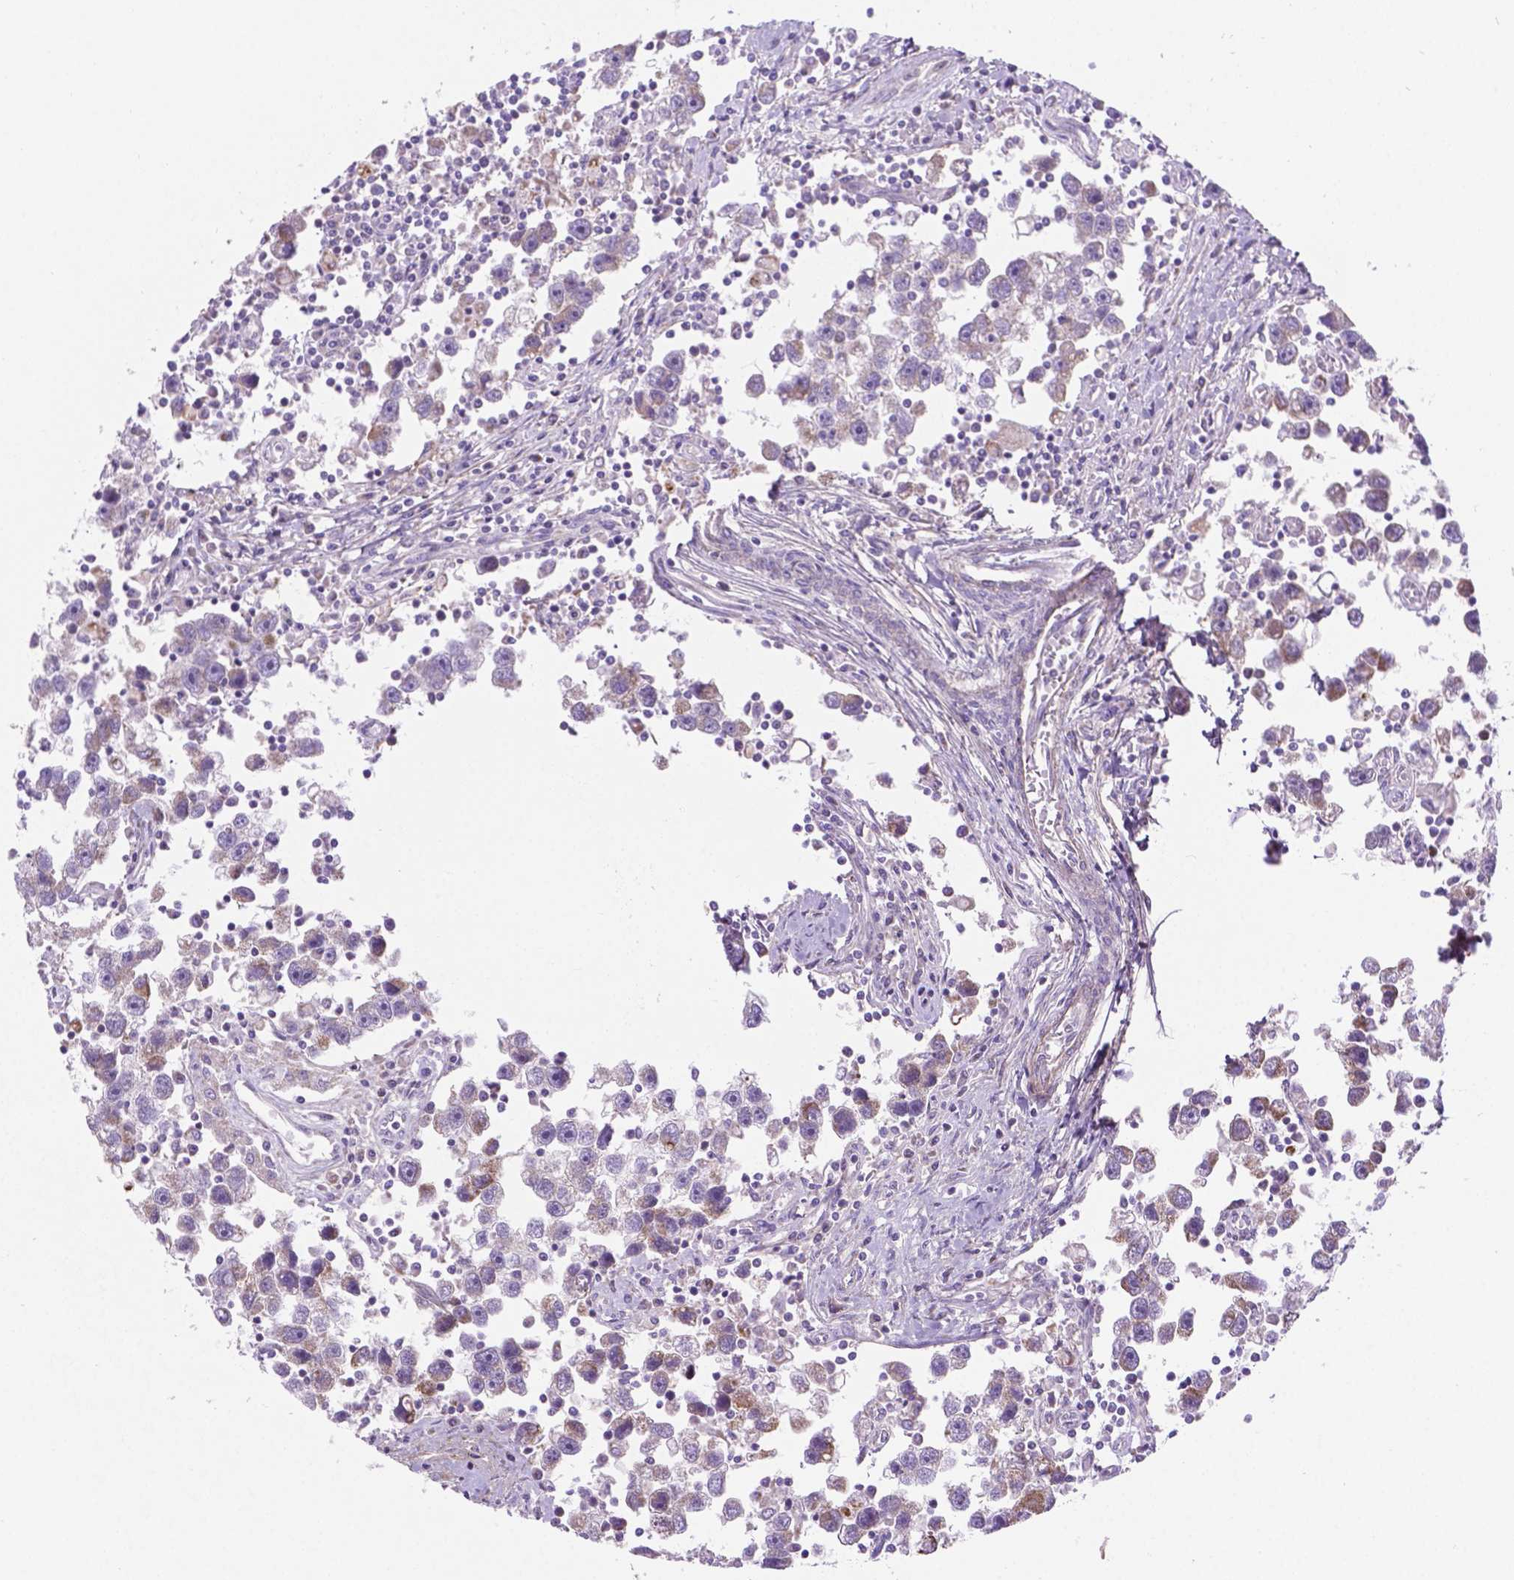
{"staining": {"intensity": "moderate", "quantity": "<25%", "location": "cytoplasmic/membranous"}, "tissue": "testis cancer", "cell_type": "Tumor cells", "image_type": "cancer", "snomed": [{"axis": "morphology", "description": "Seminoma, NOS"}, {"axis": "topography", "description": "Testis"}], "caption": "IHC photomicrograph of human testis cancer stained for a protein (brown), which exhibits low levels of moderate cytoplasmic/membranous staining in approximately <25% of tumor cells.", "gene": "CSPG5", "patient": {"sex": "male", "age": 30}}